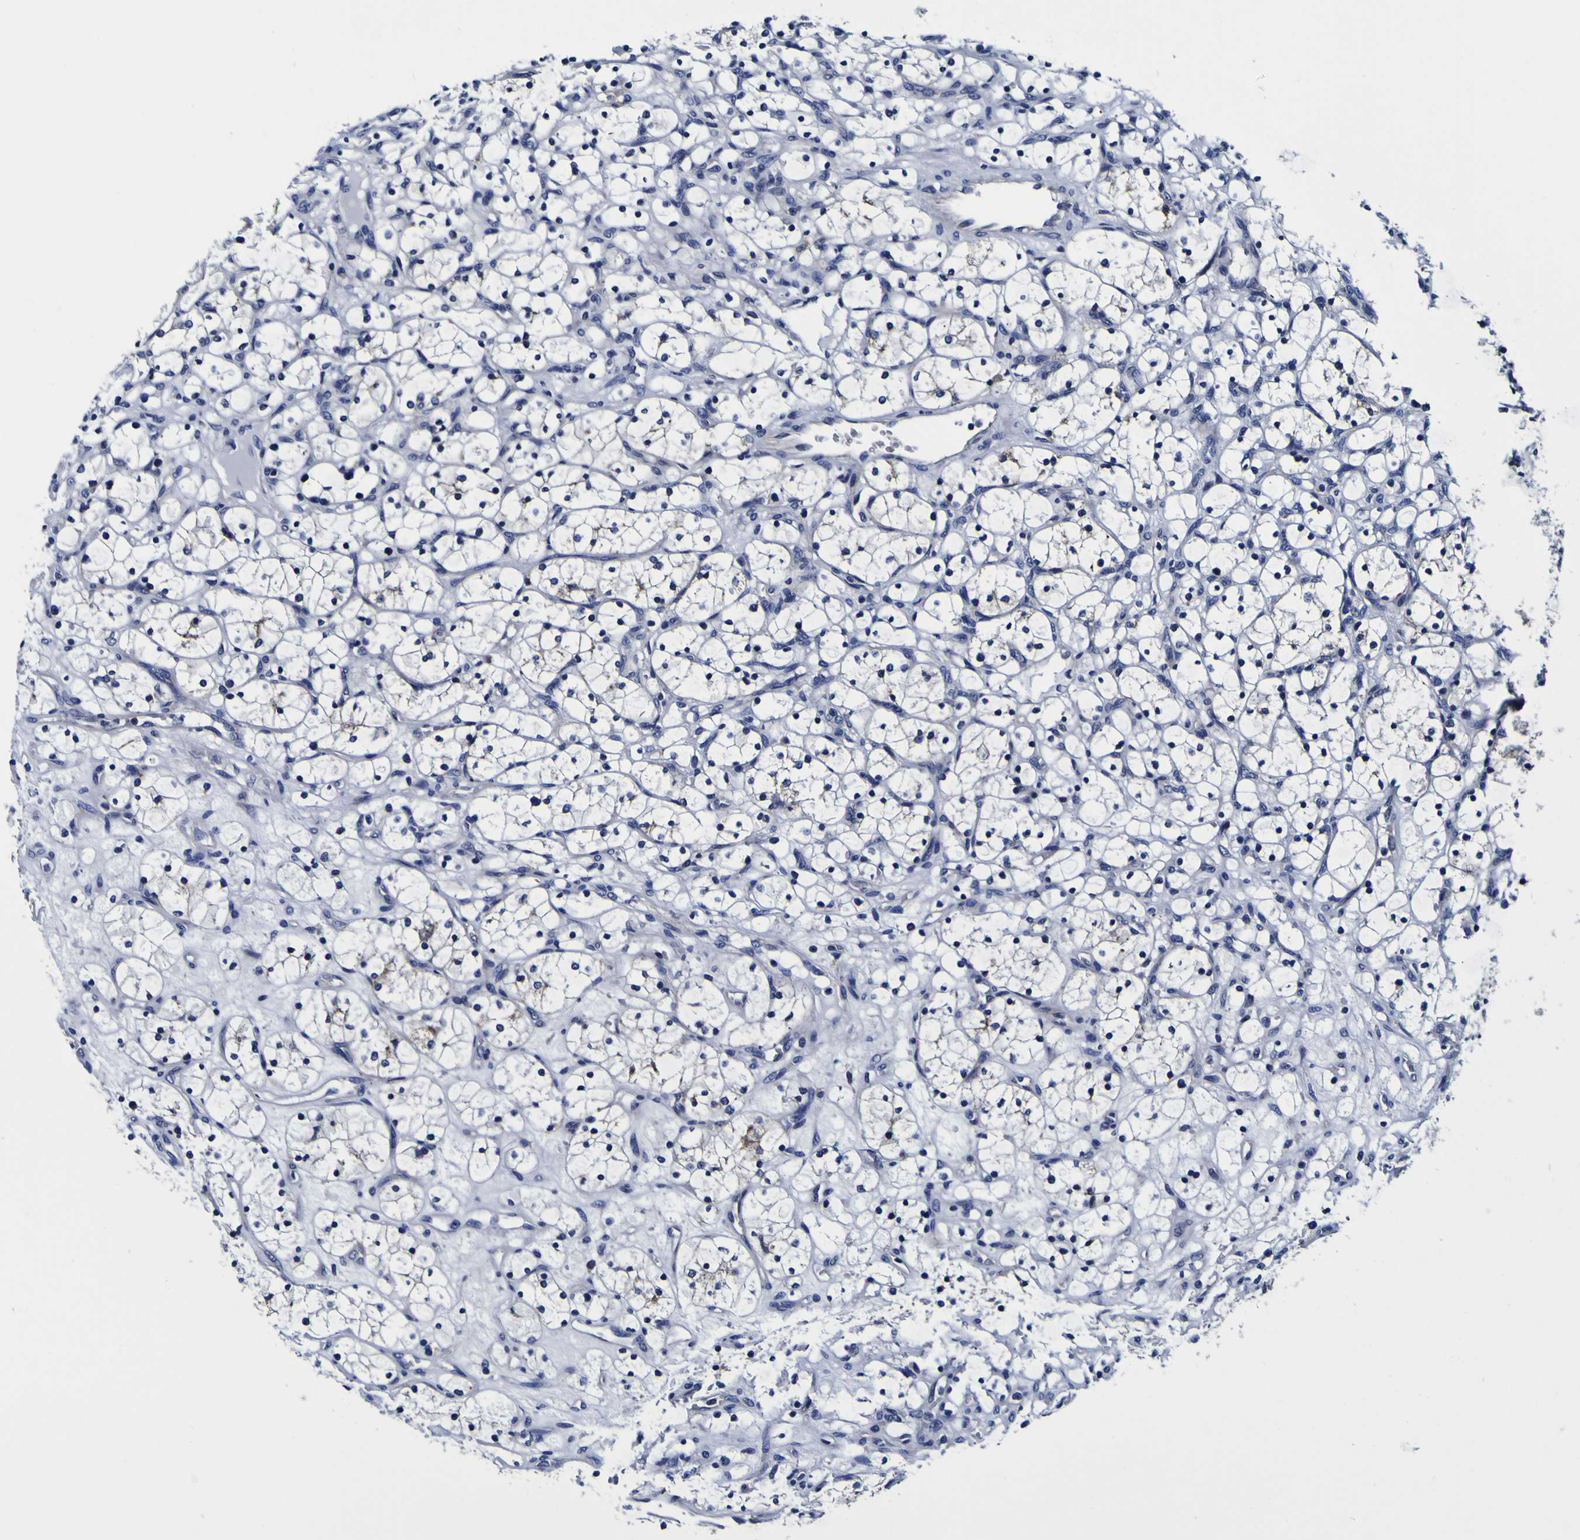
{"staining": {"intensity": "negative", "quantity": "none", "location": "none"}, "tissue": "renal cancer", "cell_type": "Tumor cells", "image_type": "cancer", "snomed": [{"axis": "morphology", "description": "Adenocarcinoma, NOS"}, {"axis": "topography", "description": "Kidney"}], "caption": "Immunohistochemical staining of adenocarcinoma (renal) shows no significant positivity in tumor cells.", "gene": "PDLIM4", "patient": {"sex": "female", "age": 69}}